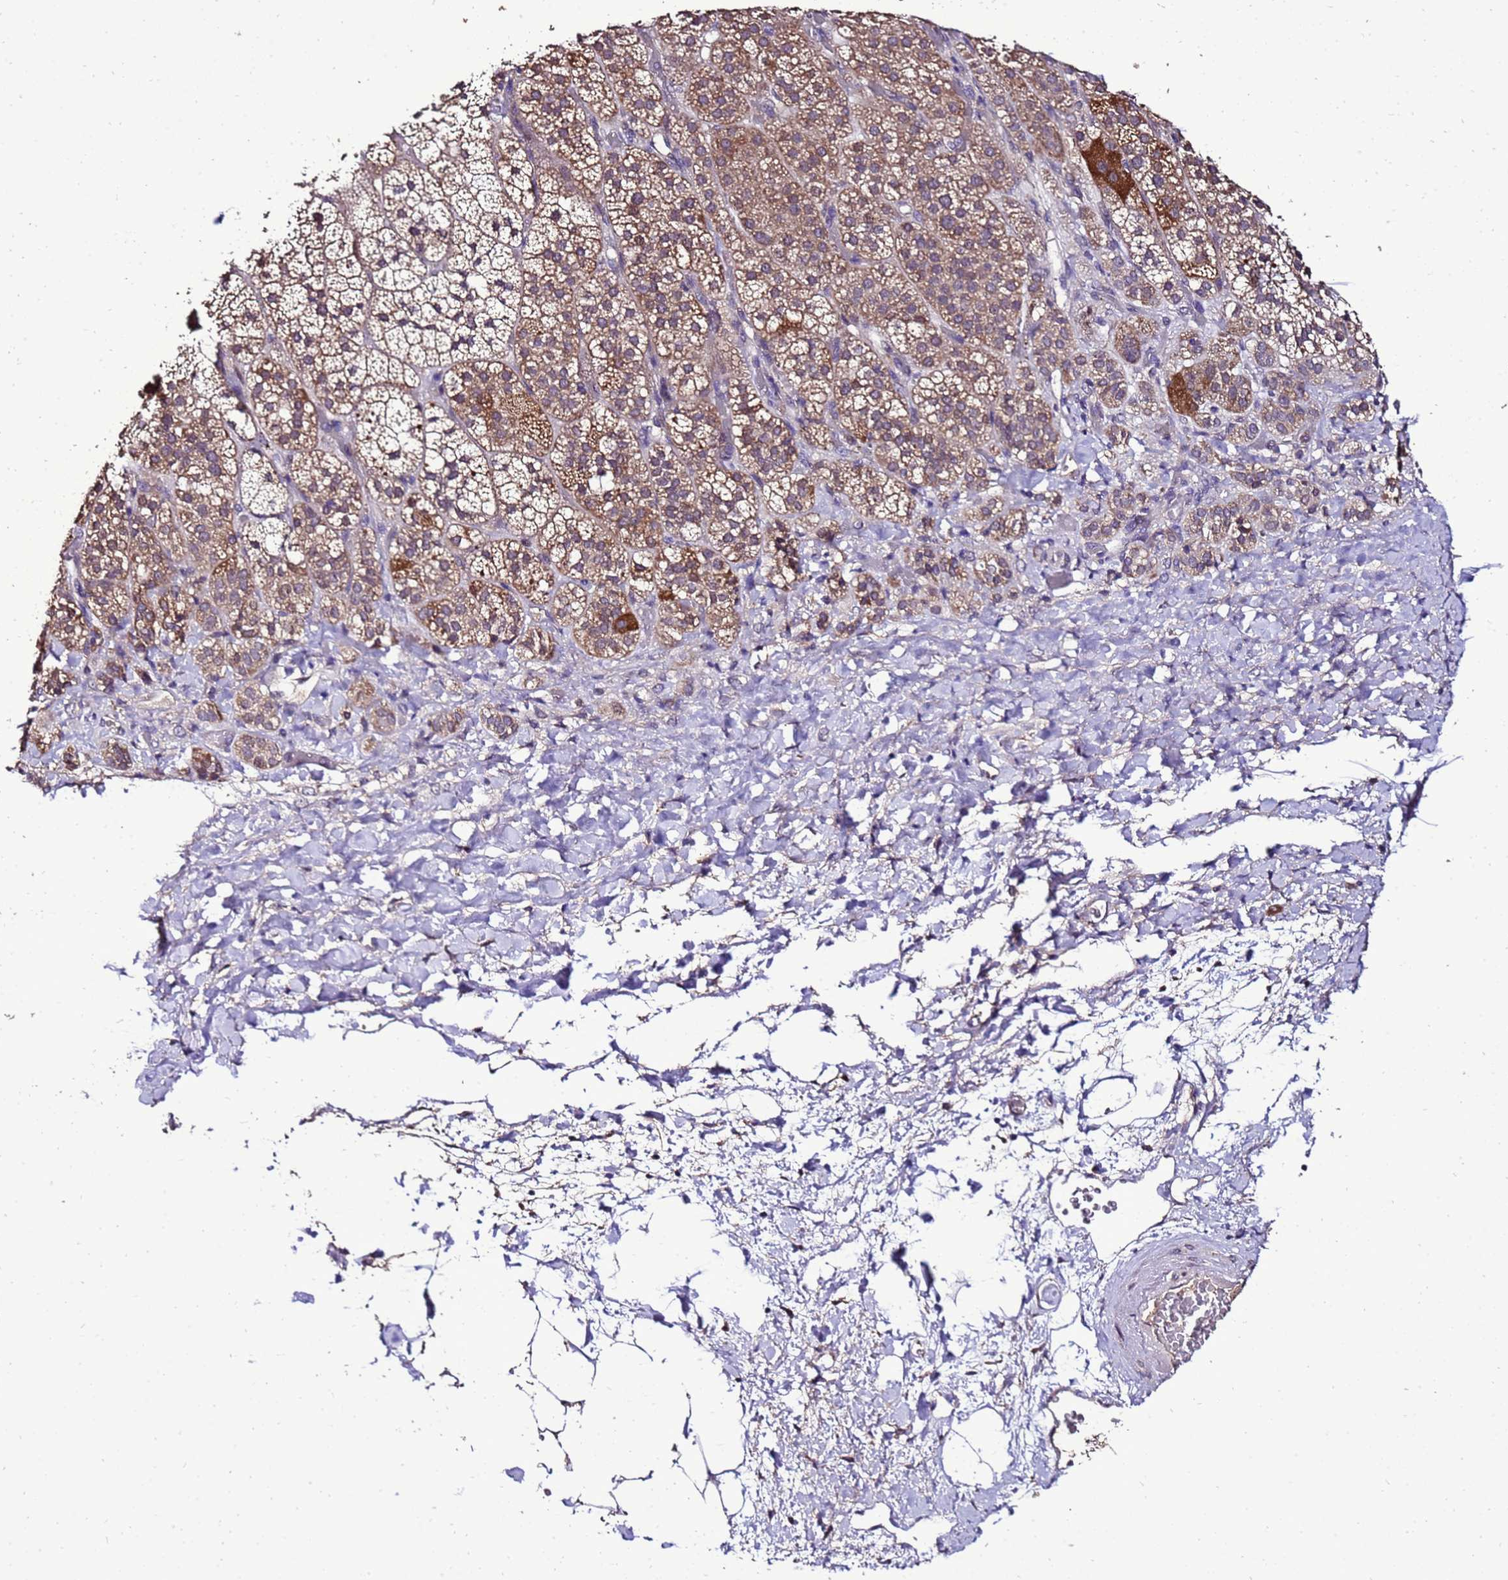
{"staining": {"intensity": "strong", "quantity": ">75%", "location": "cytoplasmic/membranous"}, "tissue": "adrenal gland", "cell_type": "Glandular cells", "image_type": "normal", "snomed": [{"axis": "morphology", "description": "Normal tissue, NOS"}, {"axis": "topography", "description": "Adrenal gland"}], "caption": "Immunohistochemistry (IHC) of normal human adrenal gland exhibits high levels of strong cytoplasmic/membranous staining in about >75% of glandular cells. (DAB IHC, brown staining for protein, blue staining for nuclei).", "gene": "ZNF329", "patient": {"sex": "male", "age": 57}}